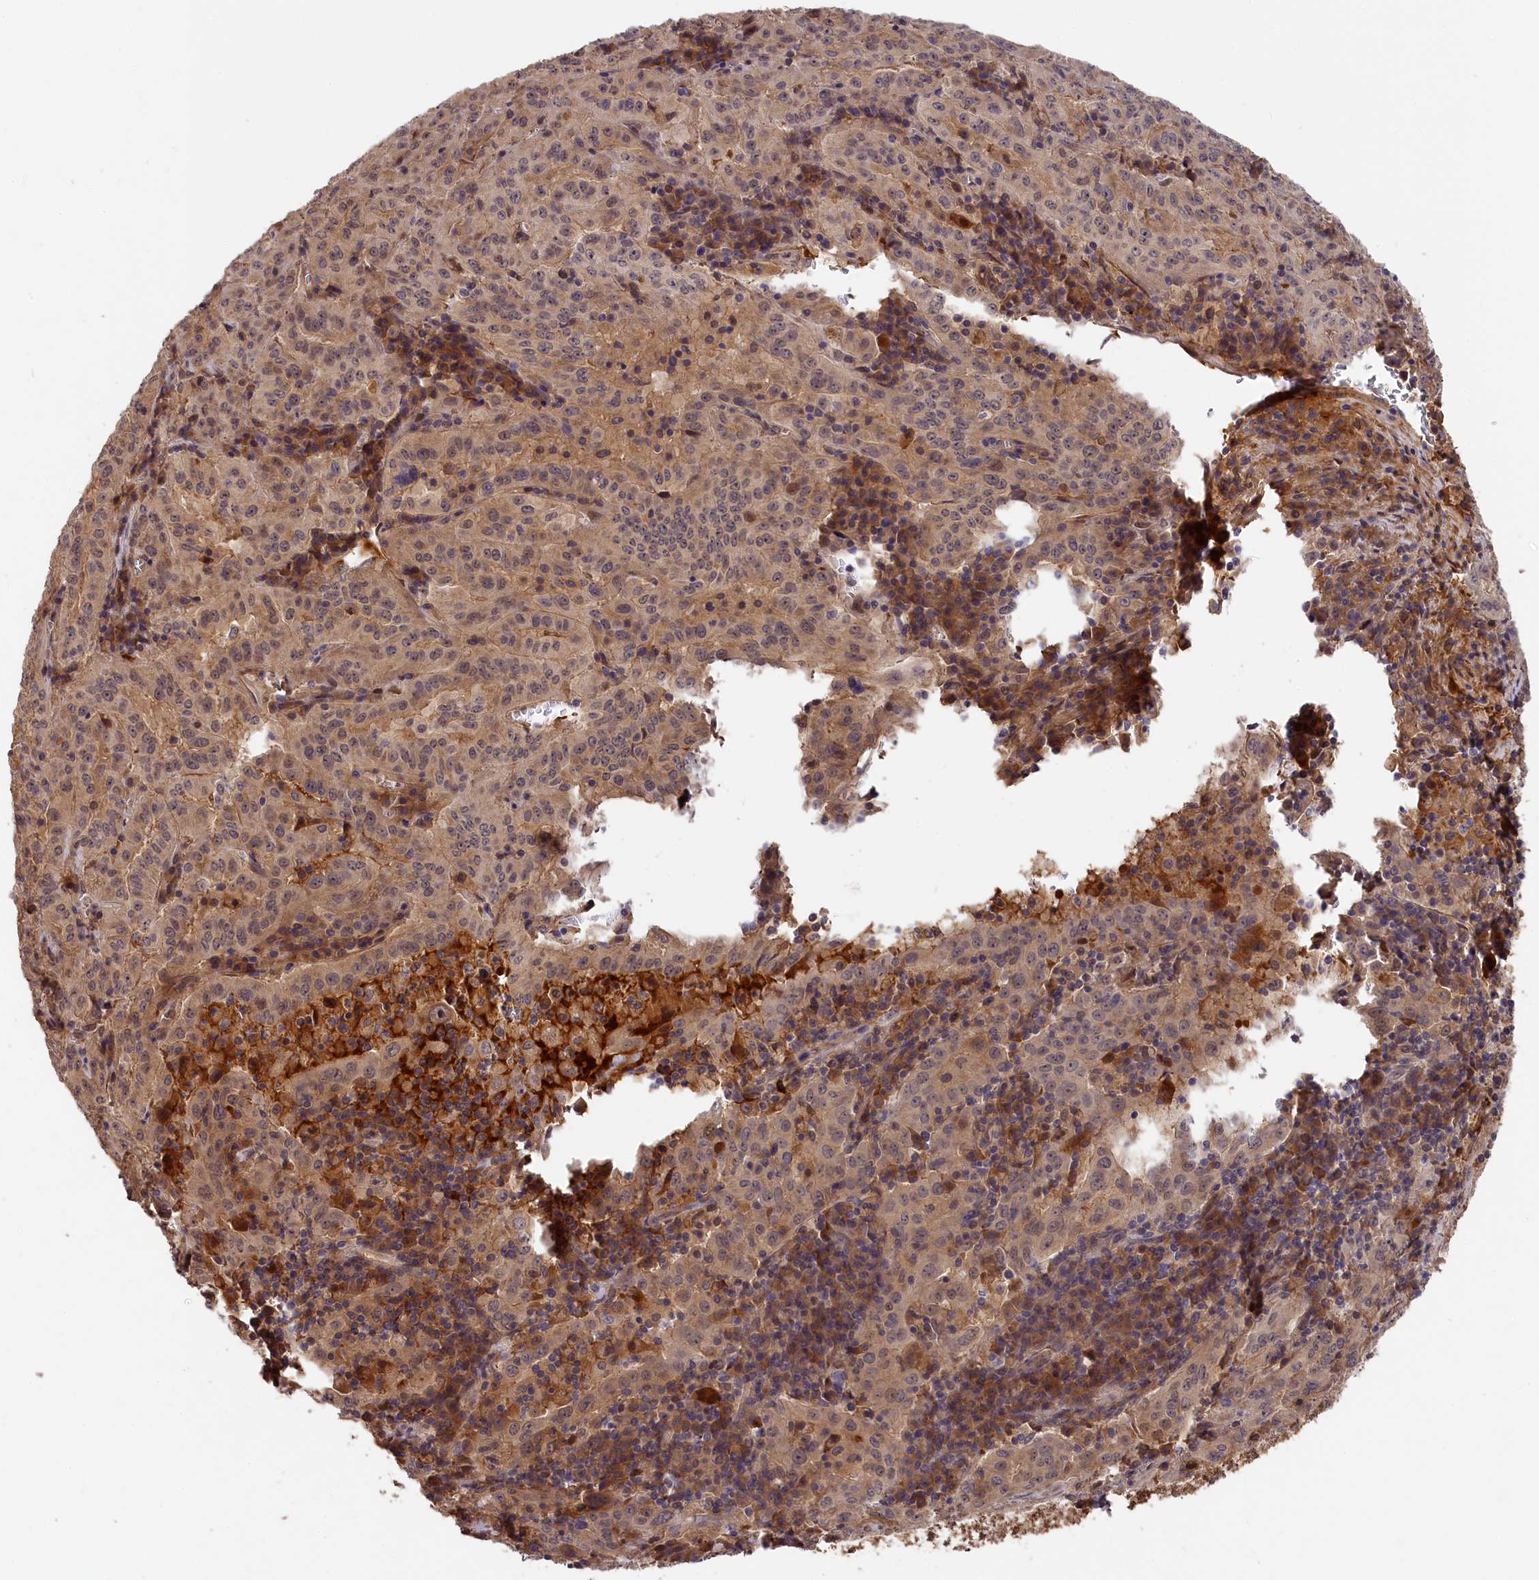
{"staining": {"intensity": "weak", "quantity": ">75%", "location": "cytoplasmic/membranous"}, "tissue": "pancreatic cancer", "cell_type": "Tumor cells", "image_type": "cancer", "snomed": [{"axis": "morphology", "description": "Adenocarcinoma, NOS"}, {"axis": "topography", "description": "Pancreas"}], "caption": "Immunohistochemical staining of human pancreatic cancer (adenocarcinoma) demonstrates low levels of weak cytoplasmic/membranous positivity in about >75% of tumor cells.", "gene": "ITIH1", "patient": {"sex": "male", "age": 63}}